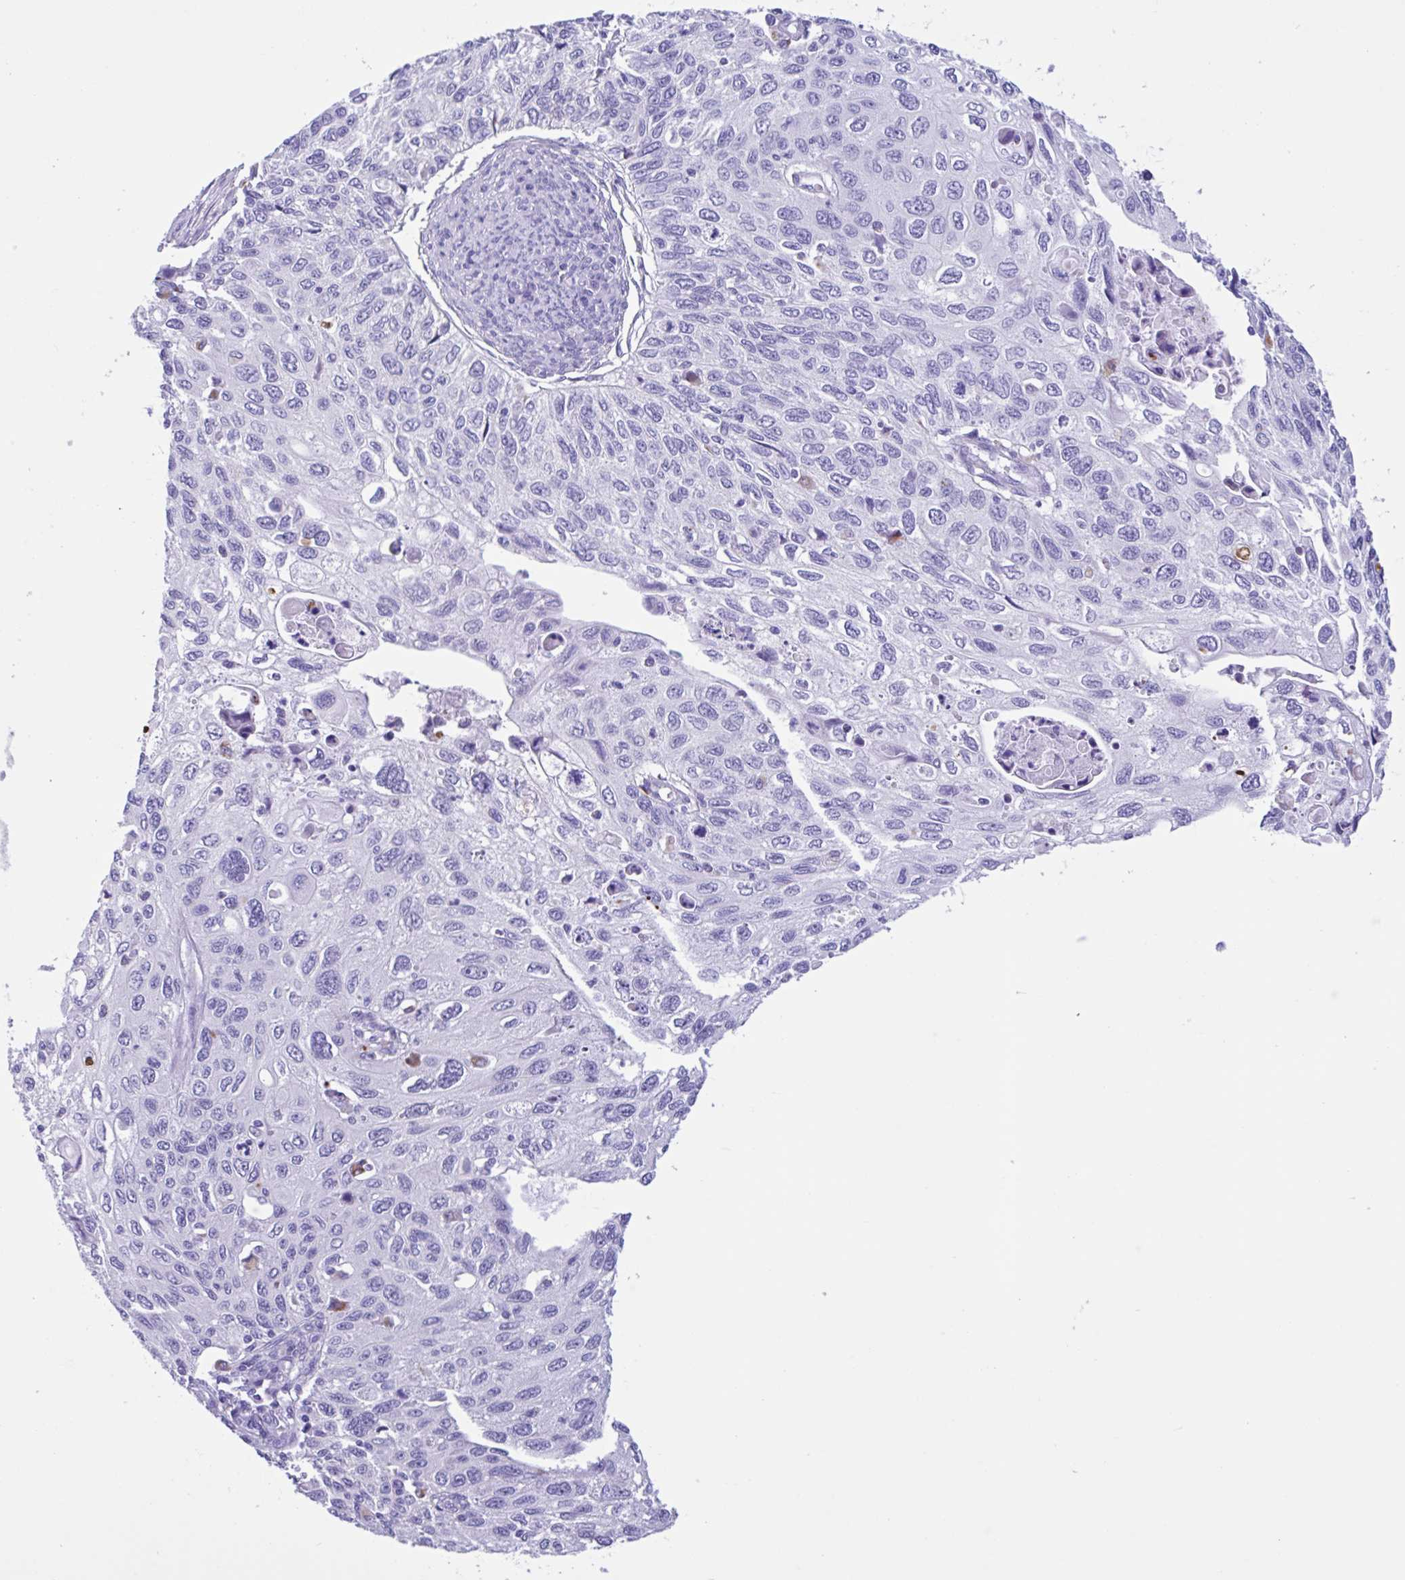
{"staining": {"intensity": "negative", "quantity": "none", "location": "none"}, "tissue": "cervical cancer", "cell_type": "Tumor cells", "image_type": "cancer", "snomed": [{"axis": "morphology", "description": "Squamous cell carcinoma, NOS"}, {"axis": "topography", "description": "Cervix"}], "caption": "Tumor cells show no significant protein positivity in cervical cancer (squamous cell carcinoma).", "gene": "OR4N4", "patient": {"sex": "female", "age": 70}}